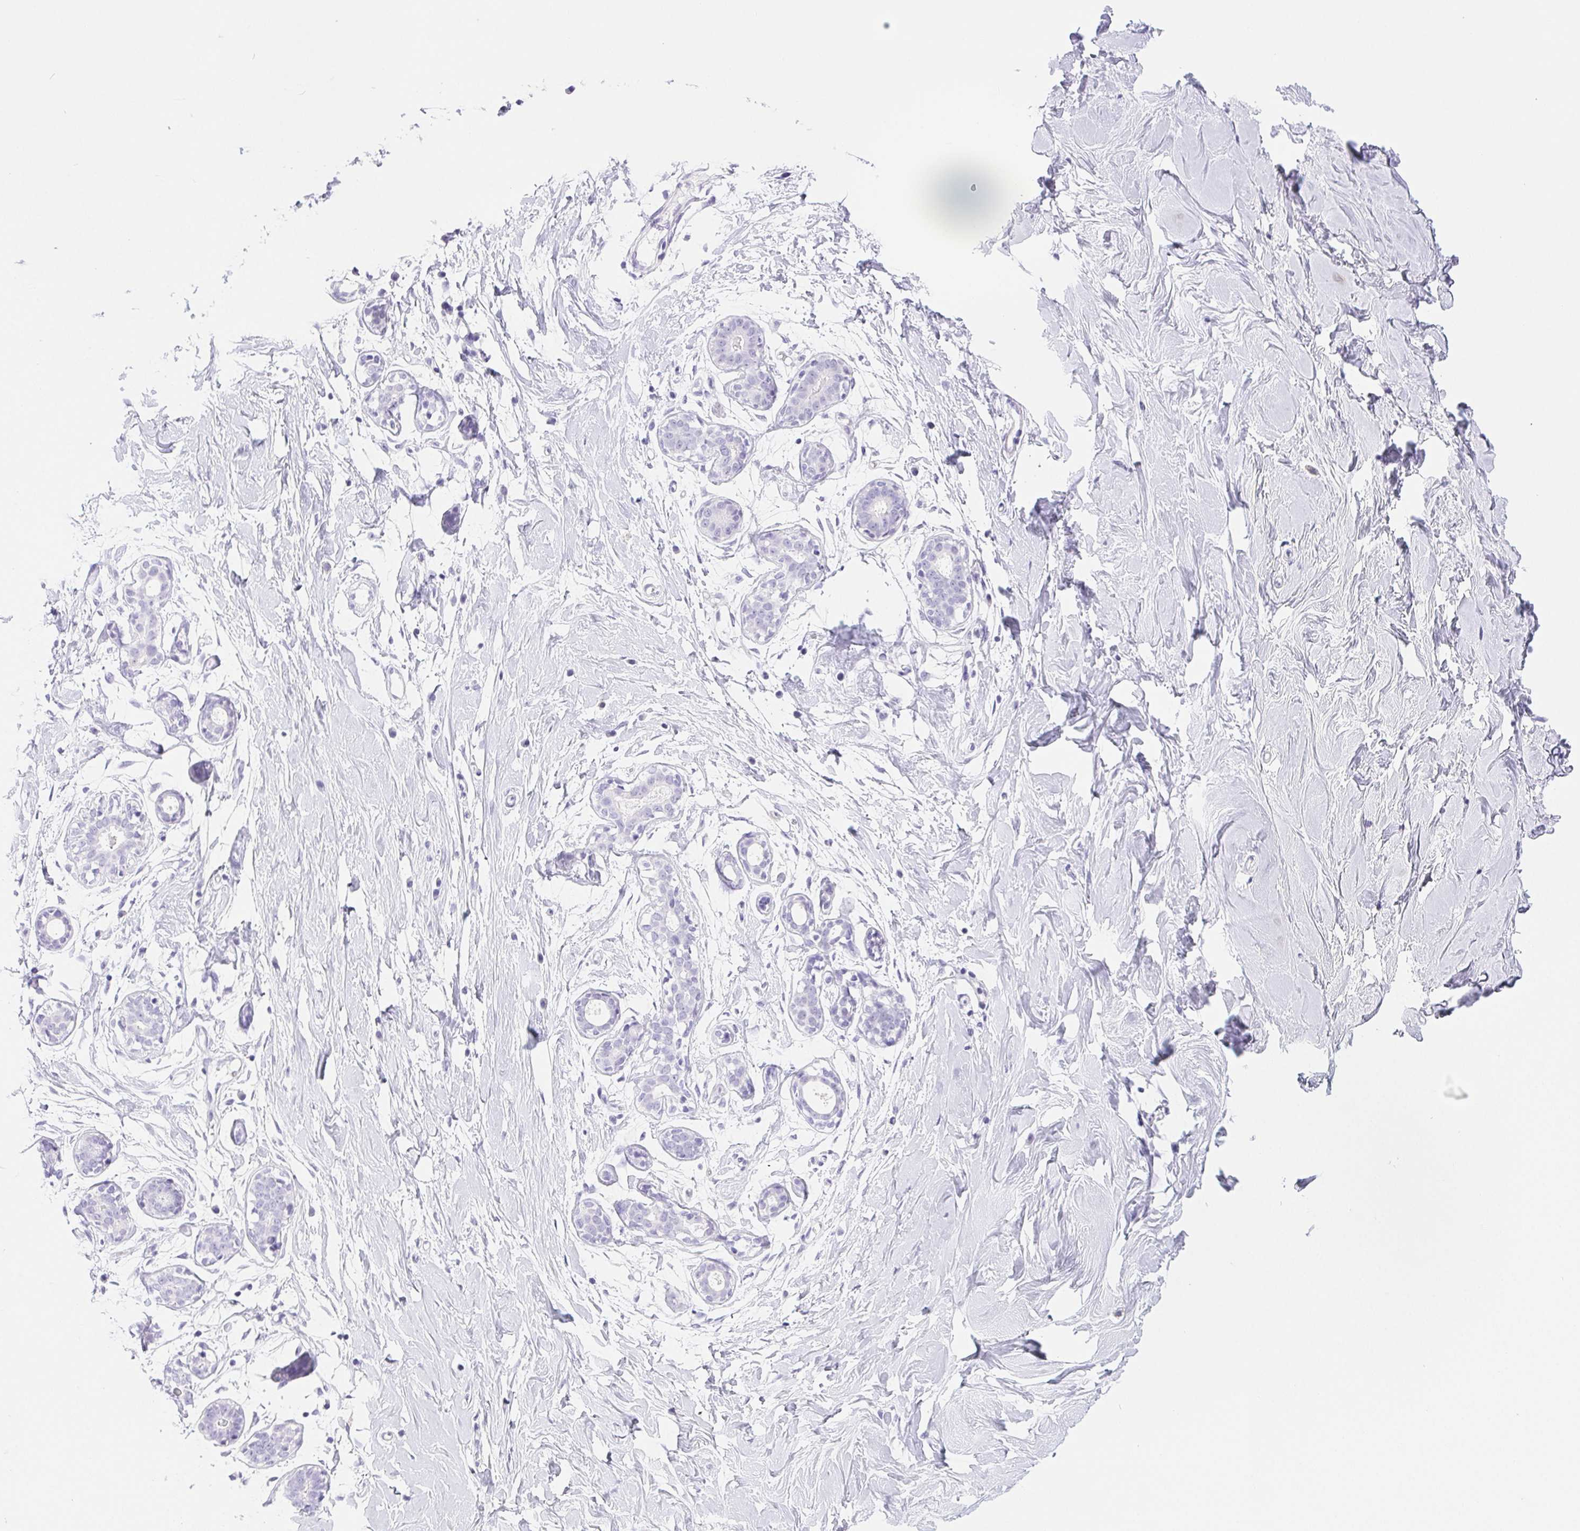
{"staining": {"intensity": "negative", "quantity": "none", "location": "none"}, "tissue": "breast", "cell_type": "Adipocytes", "image_type": "normal", "snomed": [{"axis": "morphology", "description": "Normal tissue, NOS"}, {"axis": "topography", "description": "Breast"}], "caption": "An immunohistochemistry (IHC) photomicrograph of benign breast is shown. There is no staining in adipocytes of breast. Nuclei are stained in blue.", "gene": "PNLIP", "patient": {"sex": "female", "age": 27}}